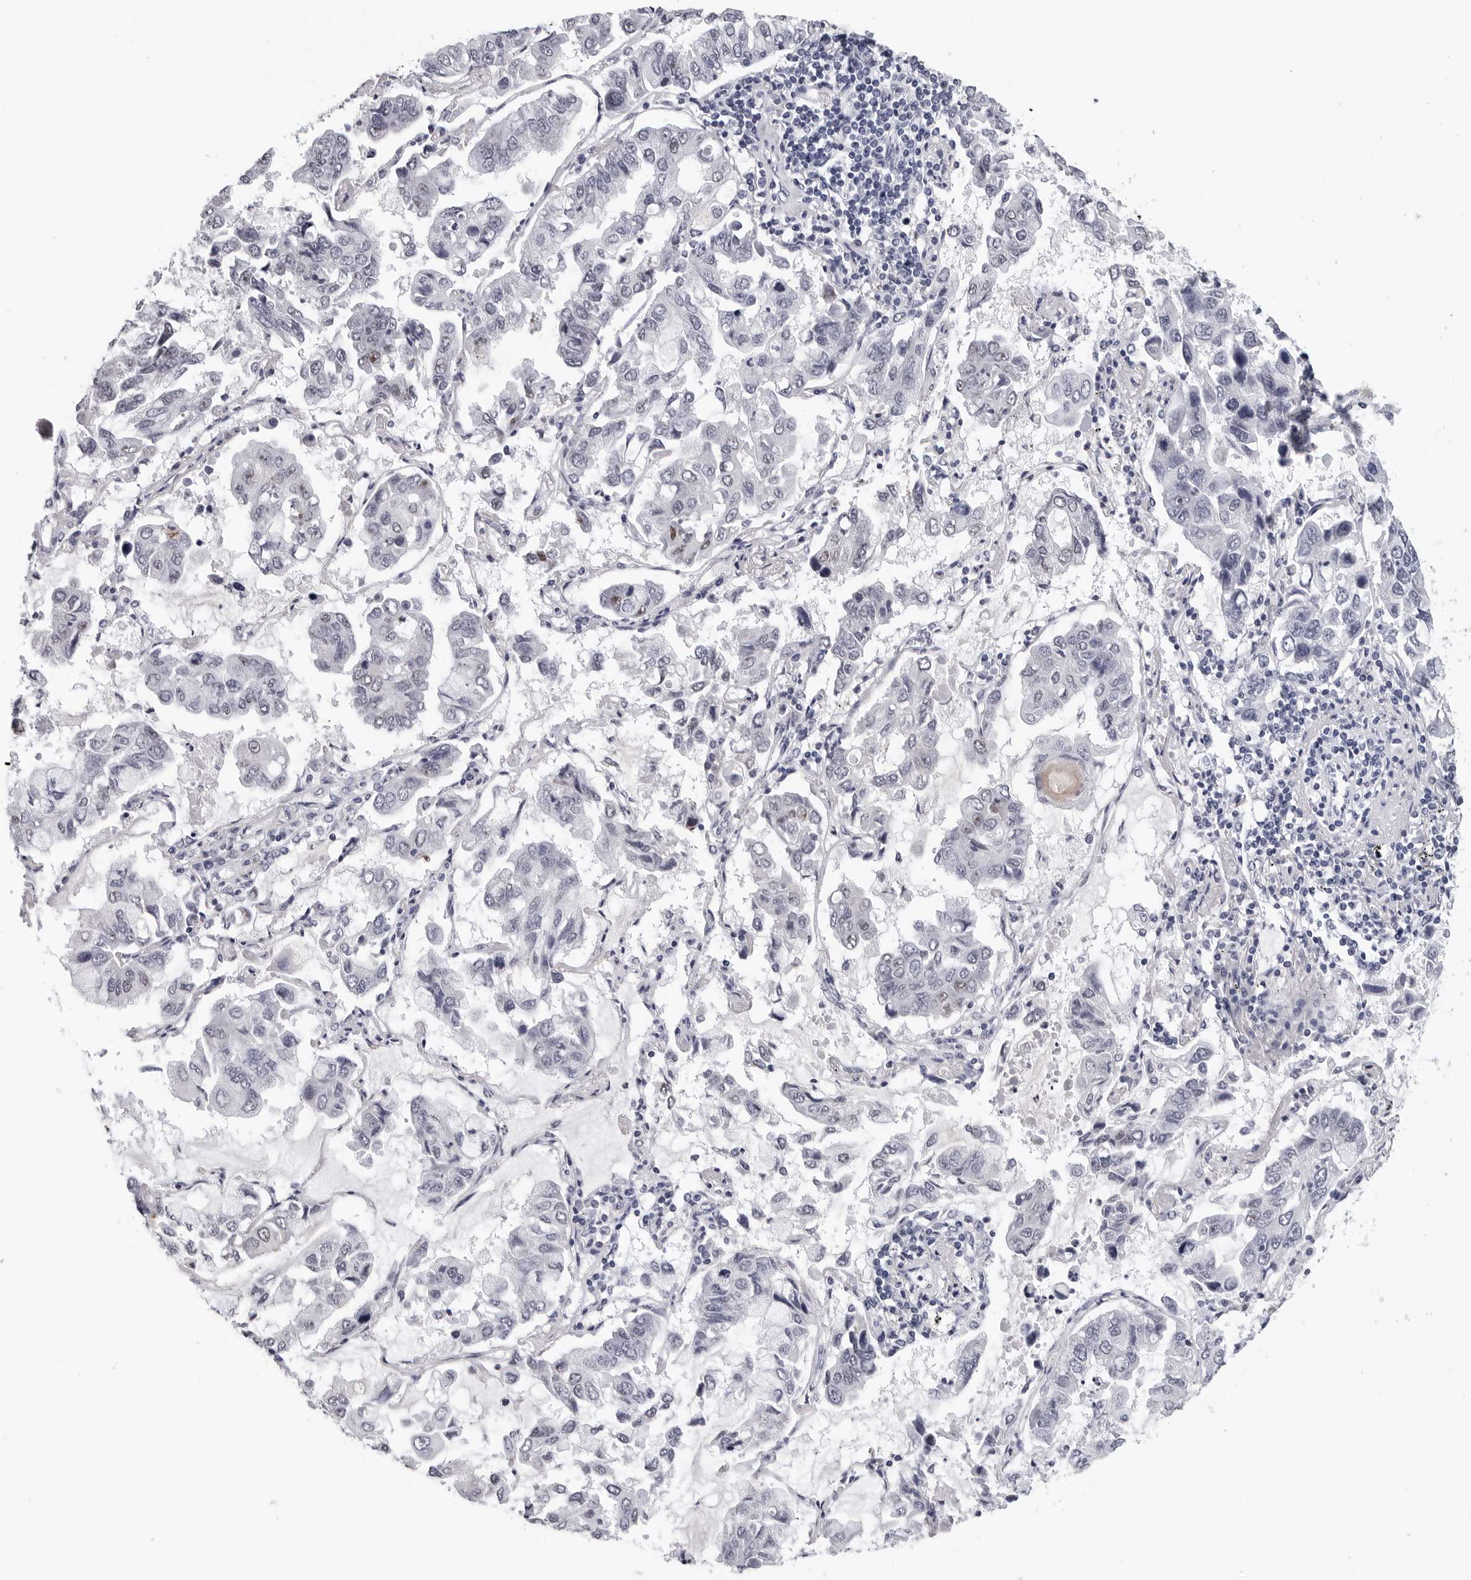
{"staining": {"intensity": "negative", "quantity": "none", "location": "none"}, "tissue": "lung cancer", "cell_type": "Tumor cells", "image_type": "cancer", "snomed": [{"axis": "morphology", "description": "Adenocarcinoma, NOS"}, {"axis": "topography", "description": "Lung"}], "caption": "Immunohistochemistry of human lung cancer exhibits no positivity in tumor cells.", "gene": "GNL2", "patient": {"sex": "male", "age": 64}}